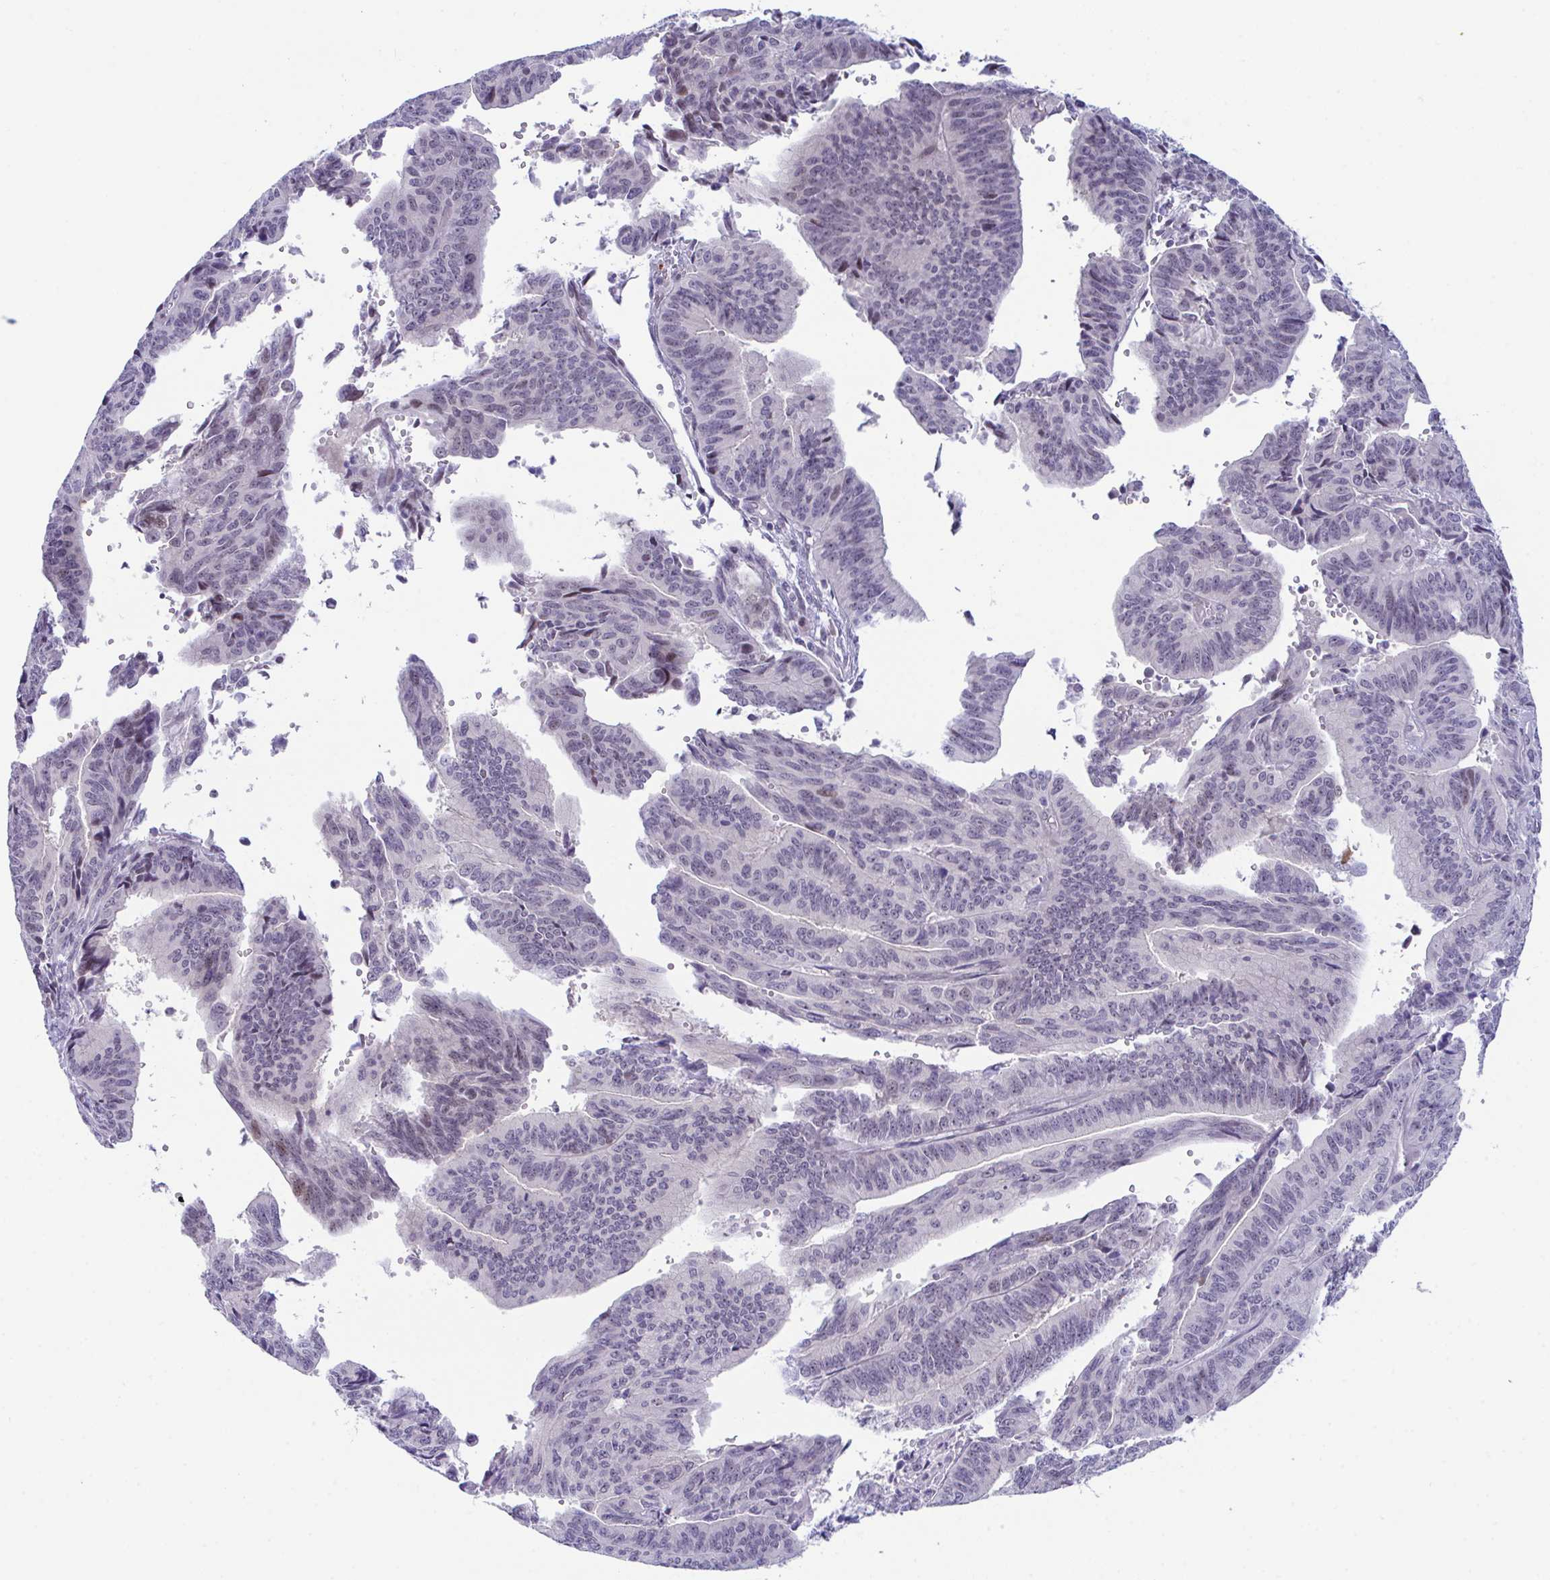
{"staining": {"intensity": "weak", "quantity": "<25%", "location": "nuclear"}, "tissue": "endometrial cancer", "cell_type": "Tumor cells", "image_type": "cancer", "snomed": [{"axis": "morphology", "description": "Adenocarcinoma, NOS"}, {"axis": "topography", "description": "Endometrium"}], "caption": "The micrograph shows no significant expression in tumor cells of endometrial cancer (adenocarcinoma).", "gene": "USP35", "patient": {"sex": "female", "age": 65}}